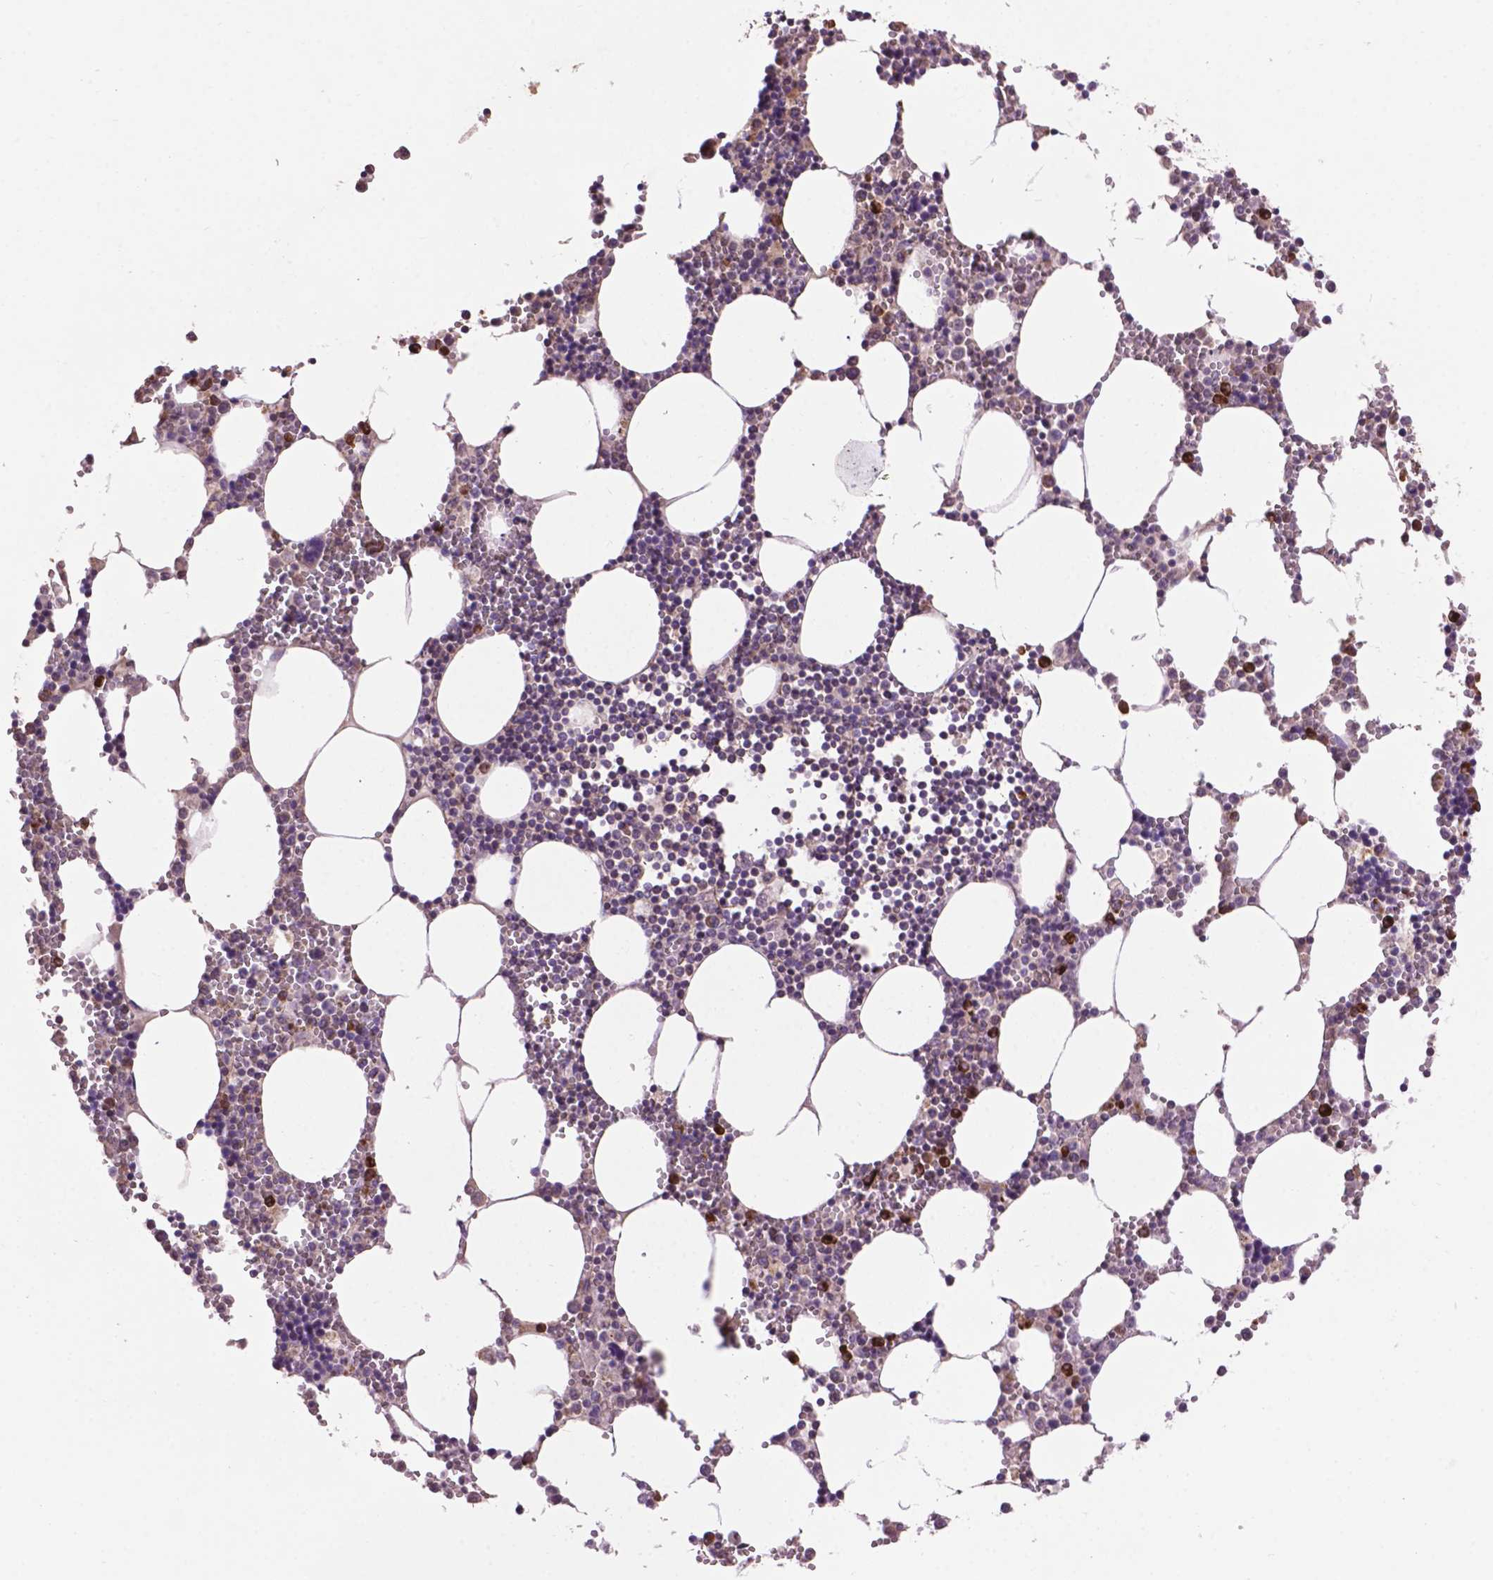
{"staining": {"intensity": "strong", "quantity": "<25%", "location": "cytoplasmic/membranous,nuclear"}, "tissue": "bone marrow", "cell_type": "Hematopoietic cells", "image_type": "normal", "snomed": [{"axis": "morphology", "description": "Normal tissue, NOS"}, {"axis": "topography", "description": "Bone marrow"}], "caption": "This is a photomicrograph of immunohistochemistry staining of normal bone marrow, which shows strong expression in the cytoplasmic/membranous,nuclear of hematopoietic cells.", "gene": "LRRC3C", "patient": {"sex": "male", "age": 54}}